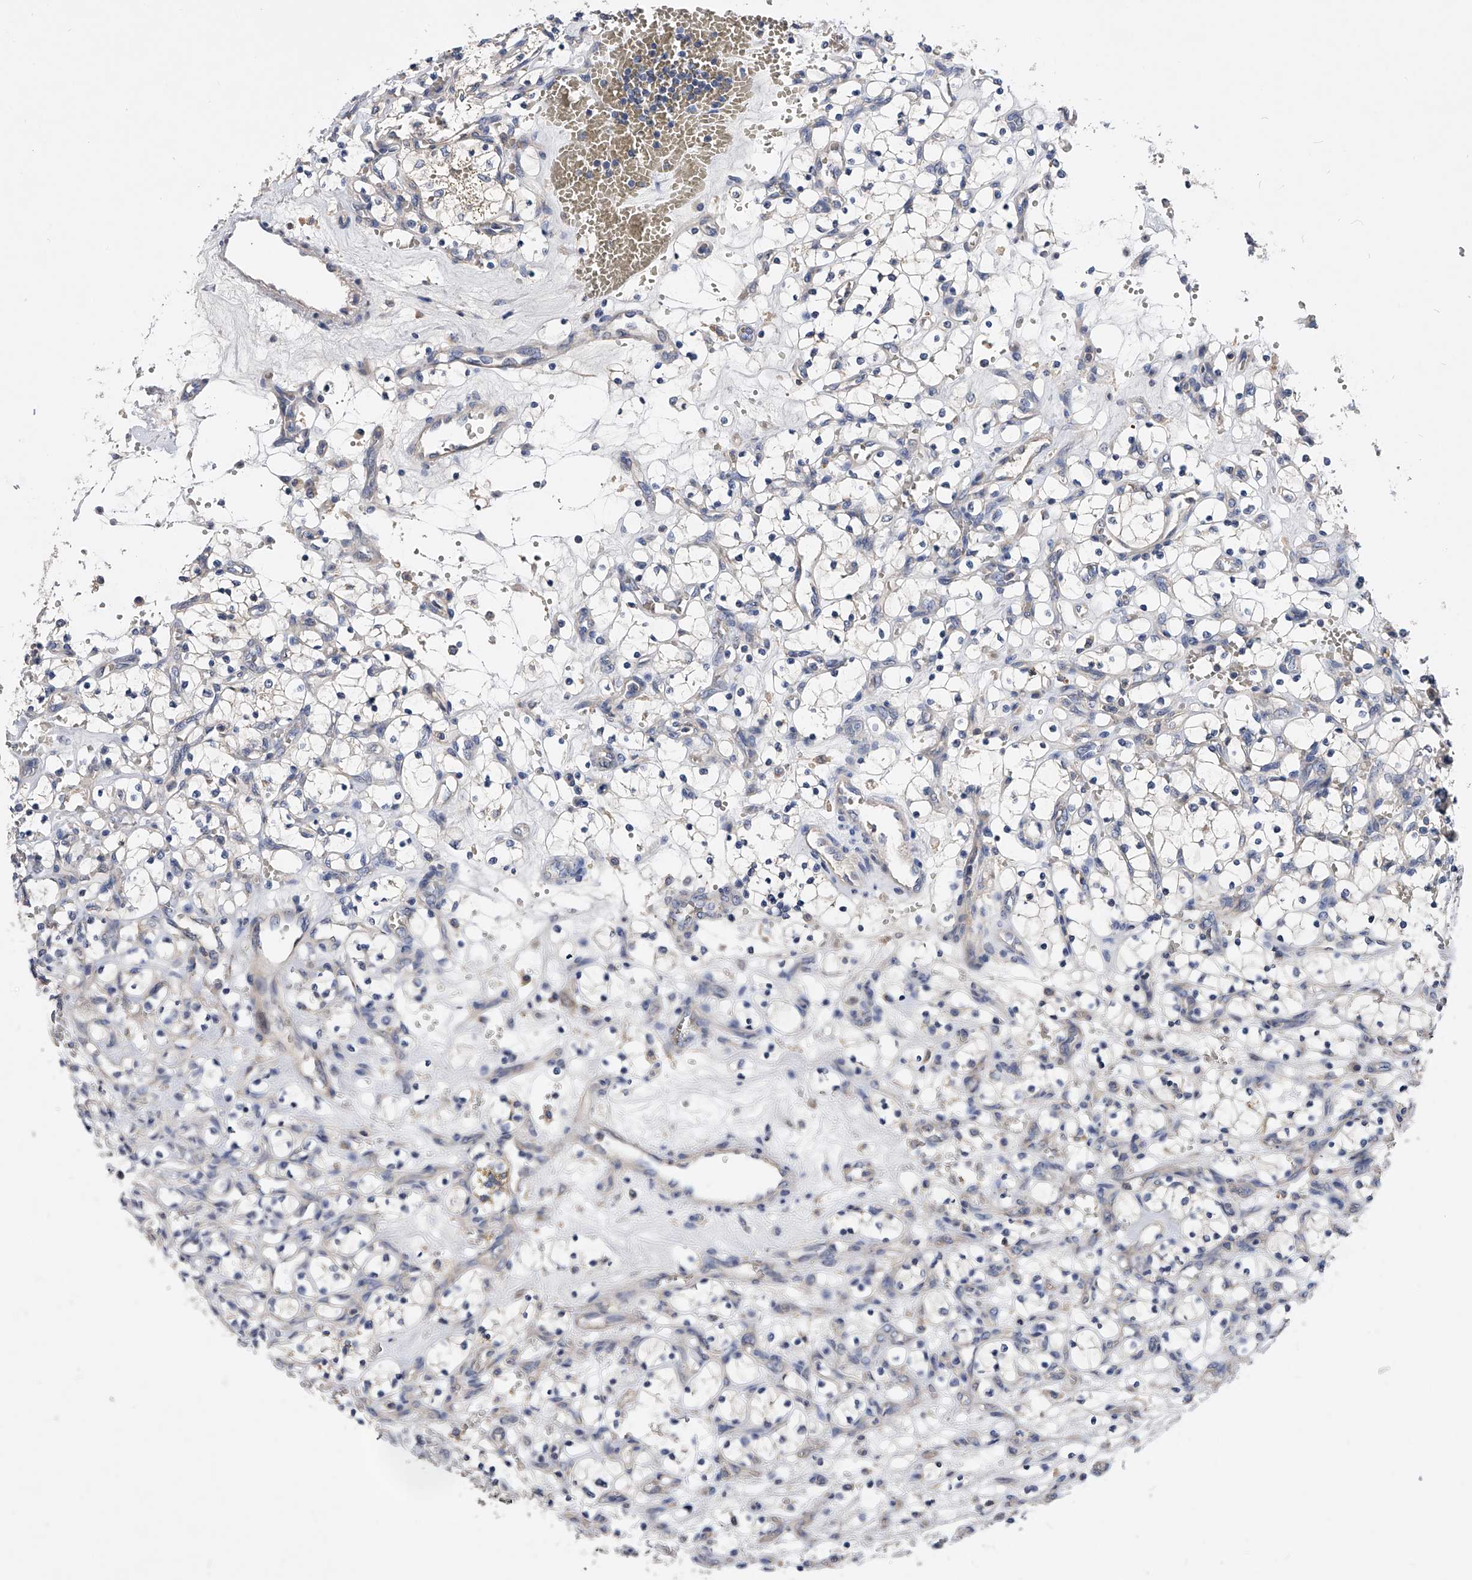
{"staining": {"intensity": "negative", "quantity": "none", "location": "none"}, "tissue": "renal cancer", "cell_type": "Tumor cells", "image_type": "cancer", "snomed": [{"axis": "morphology", "description": "Adenocarcinoma, NOS"}, {"axis": "topography", "description": "Kidney"}], "caption": "The micrograph demonstrates no significant expression in tumor cells of renal adenocarcinoma.", "gene": "ARL4C", "patient": {"sex": "female", "age": 69}}